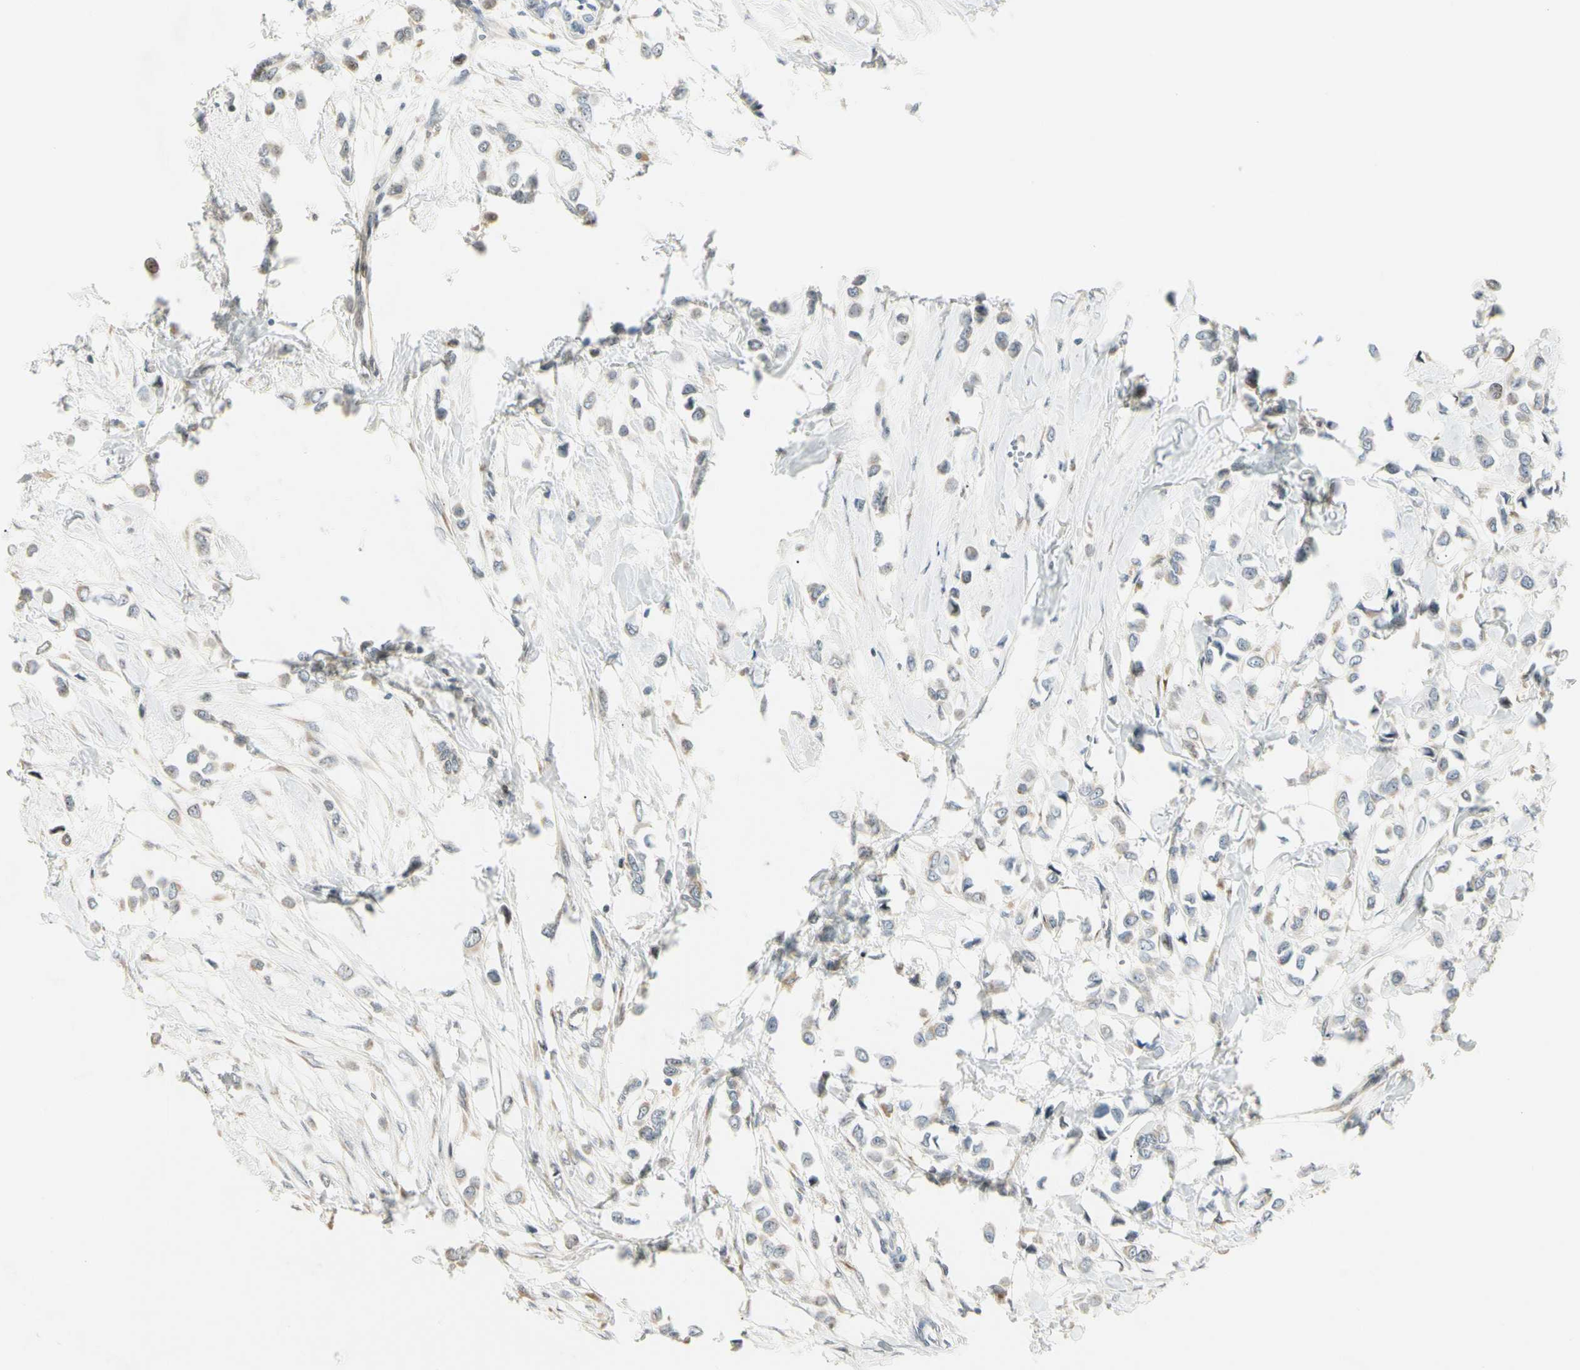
{"staining": {"intensity": "negative", "quantity": "none", "location": "none"}, "tissue": "breast cancer", "cell_type": "Tumor cells", "image_type": "cancer", "snomed": [{"axis": "morphology", "description": "Lobular carcinoma"}, {"axis": "topography", "description": "Breast"}], "caption": "Breast cancer stained for a protein using immunohistochemistry (IHC) reveals no staining tumor cells.", "gene": "FNDC3B", "patient": {"sex": "female", "age": 51}}